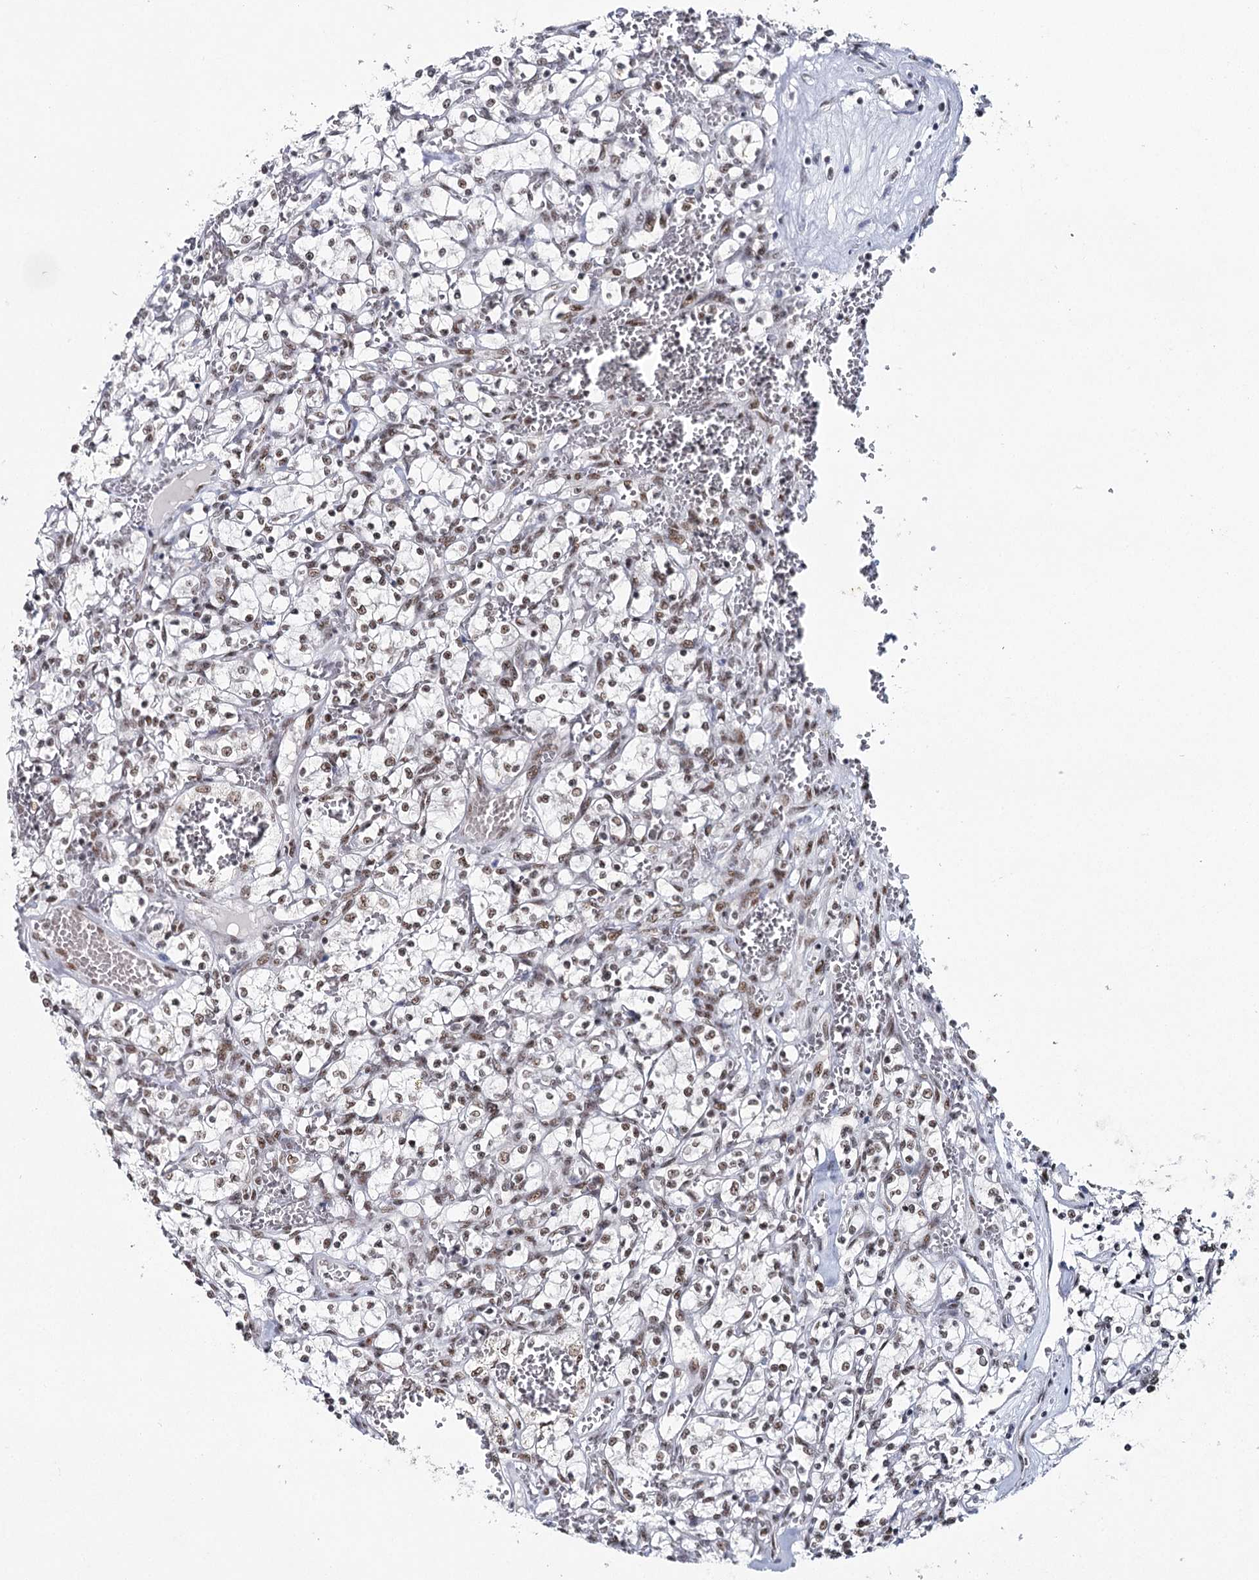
{"staining": {"intensity": "moderate", "quantity": "25%-75%", "location": "nuclear"}, "tissue": "renal cancer", "cell_type": "Tumor cells", "image_type": "cancer", "snomed": [{"axis": "morphology", "description": "Adenocarcinoma, NOS"}, {"axis": "topography", "description": "Kidney"}], "caption": "Brown immunohistochemical staining in renal cancer demonstrates moderate nuclear positivity in approximately 25%-75% of tumor cells.", "gene": "SCAF8", "patient": {"sex": "female", "age": 69}}